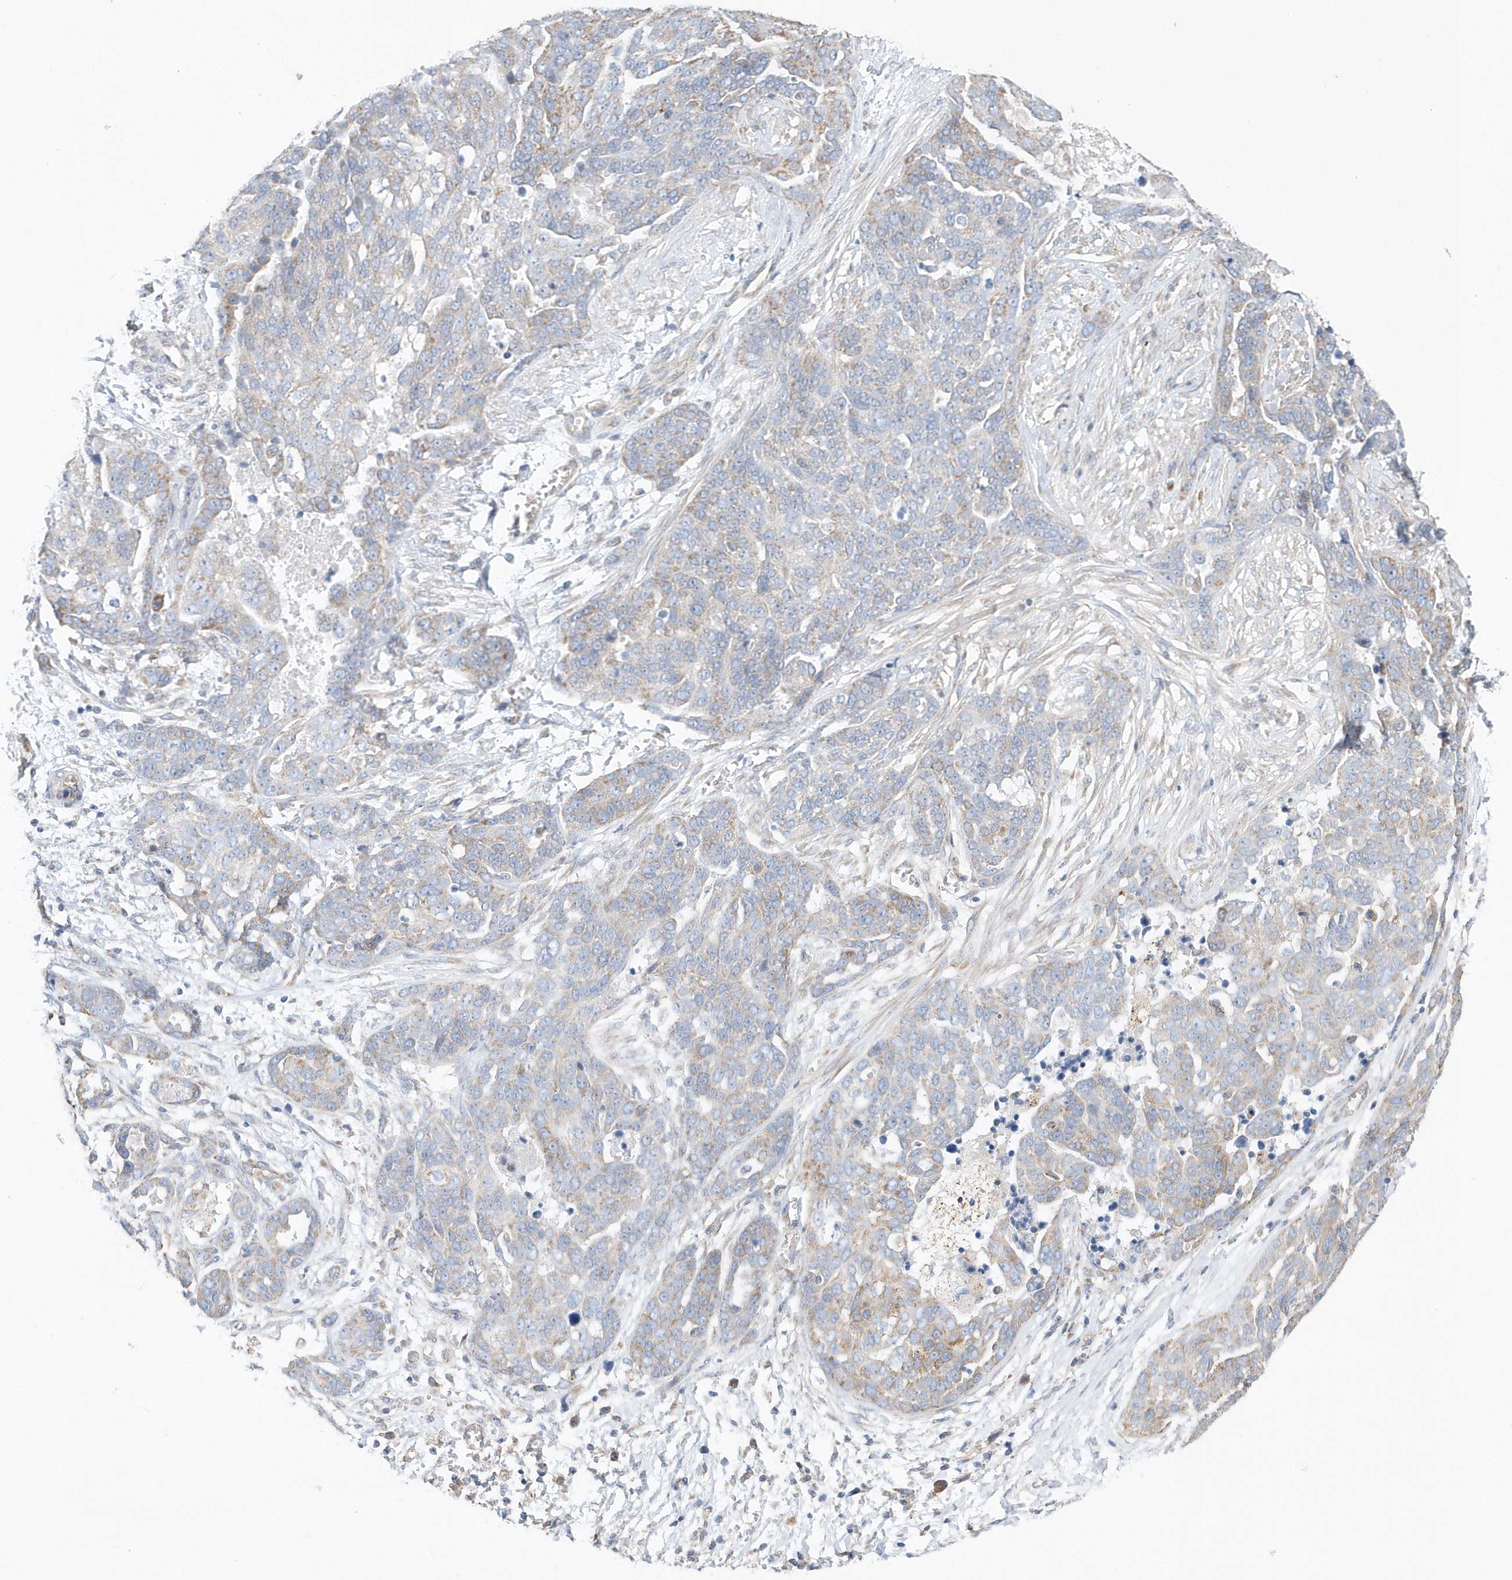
{"staining": {"intensity": "moderate", "quantity": "<25%", "location": "cytoplasmic/membranous"}, "tissue": "ovarian cancer", "cell_type": "Tumor cells", "image_type": "cancer", "snomed": [{"axis": "morphology", "description": "Cystadenocarcinoma, serous, NOS"}, {"axis": "topography", "description": "Ovary"}], "caption": "Moderate cytoplasmic/membranous staining for a protein is identified in approximately <25% of tumor cells of ovarian serous cystadenocarcinoma using IHC.", "gene": "SPATA5", "patient": {"sex": "female", "age": 44}}